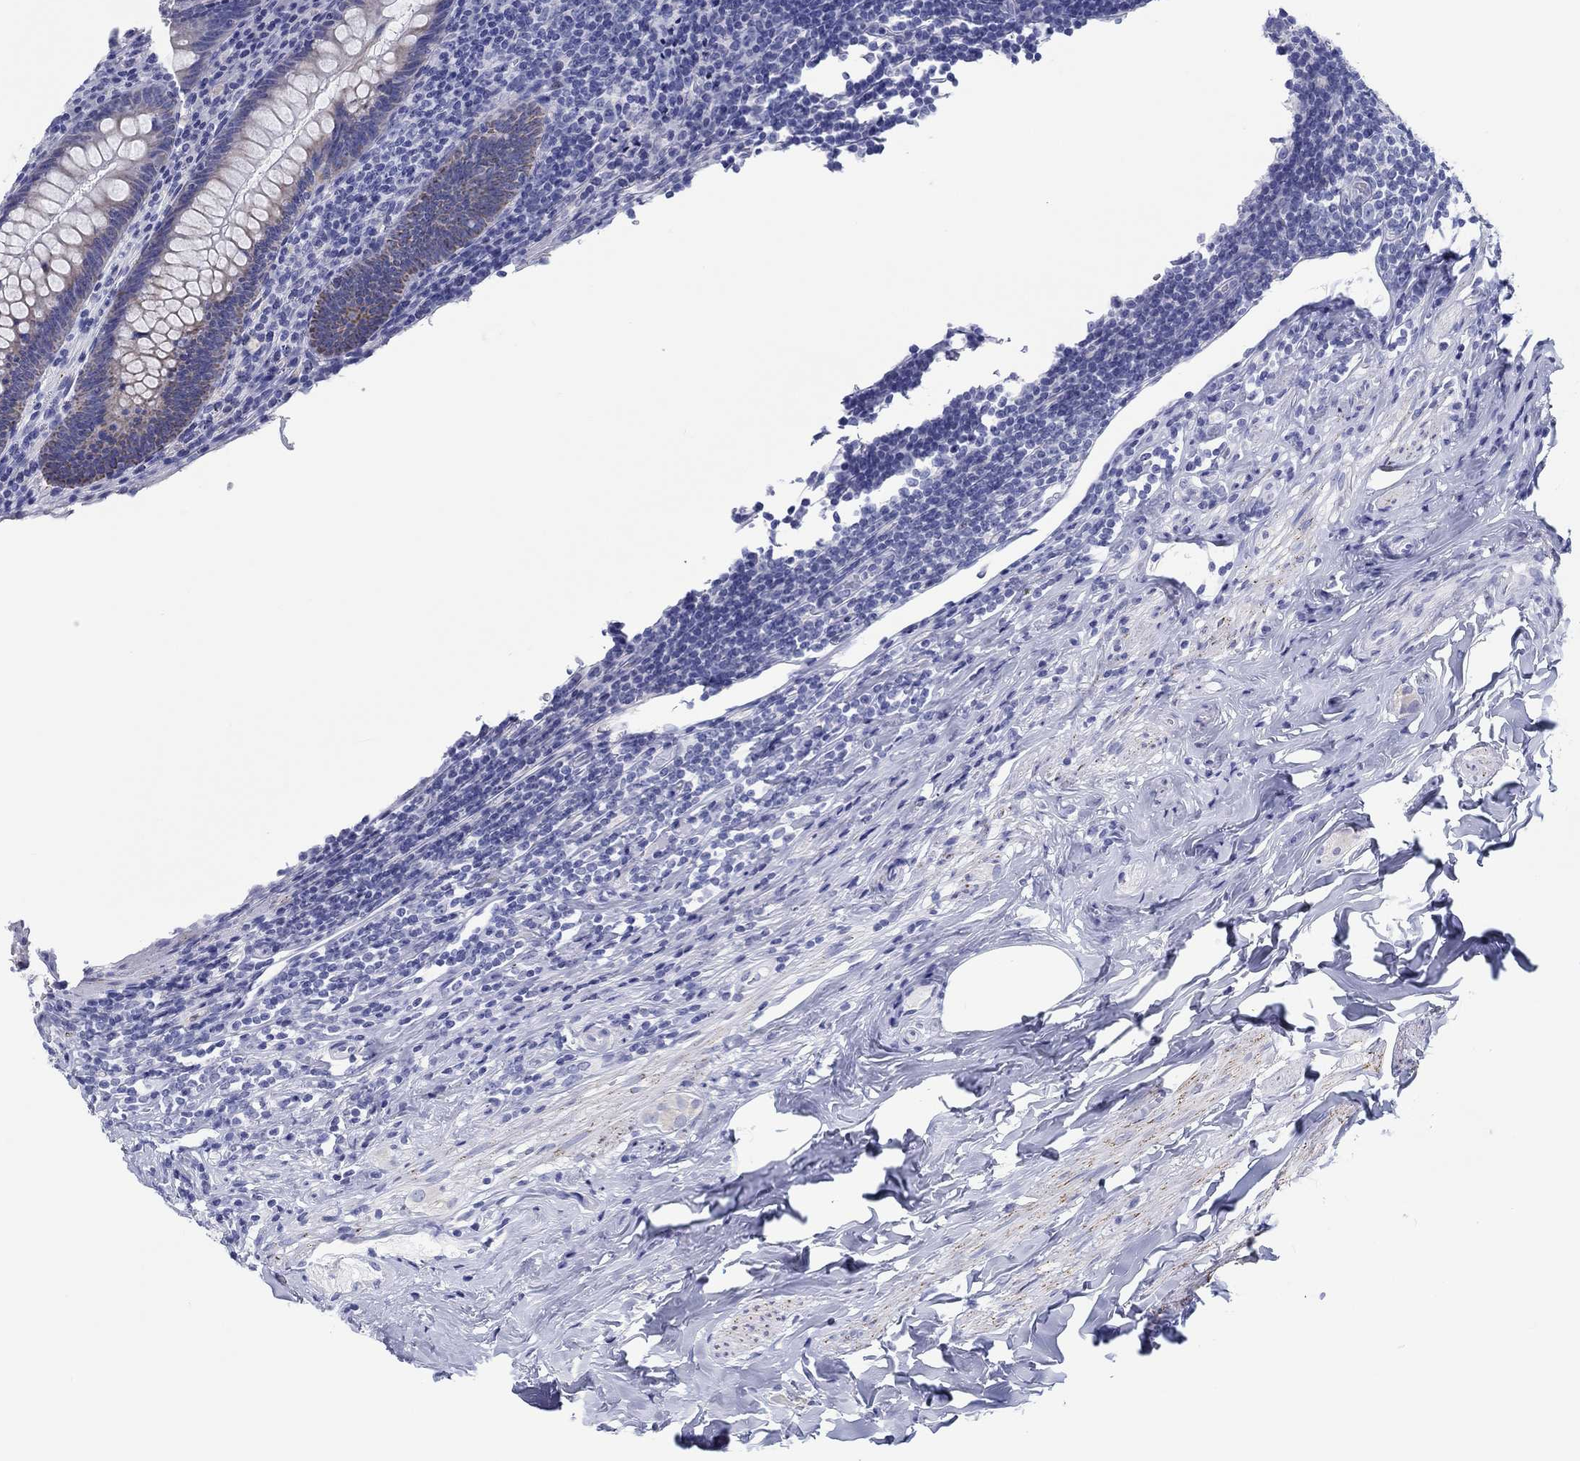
{"staining": {"intensity": "weak", "quantity": "<25%", "location": "cytoplasmic/membranous"}, "tissue": "appendix", "cell_type": "Glandular cells", "image_type": "normal", "snomed": [{"axis": "morphology", "description": "Normal tissue, NOS"}, {"axis": "topography", "description": "Appendix"}], "caption": "A histopathology image of appendix stained for a protein displays no brown staining in glandular cells. (Immunohistochemistry, brightfield microscopy, high magnification).", "gene": "H1", "patient": {"sex": "male", "age": 47}}